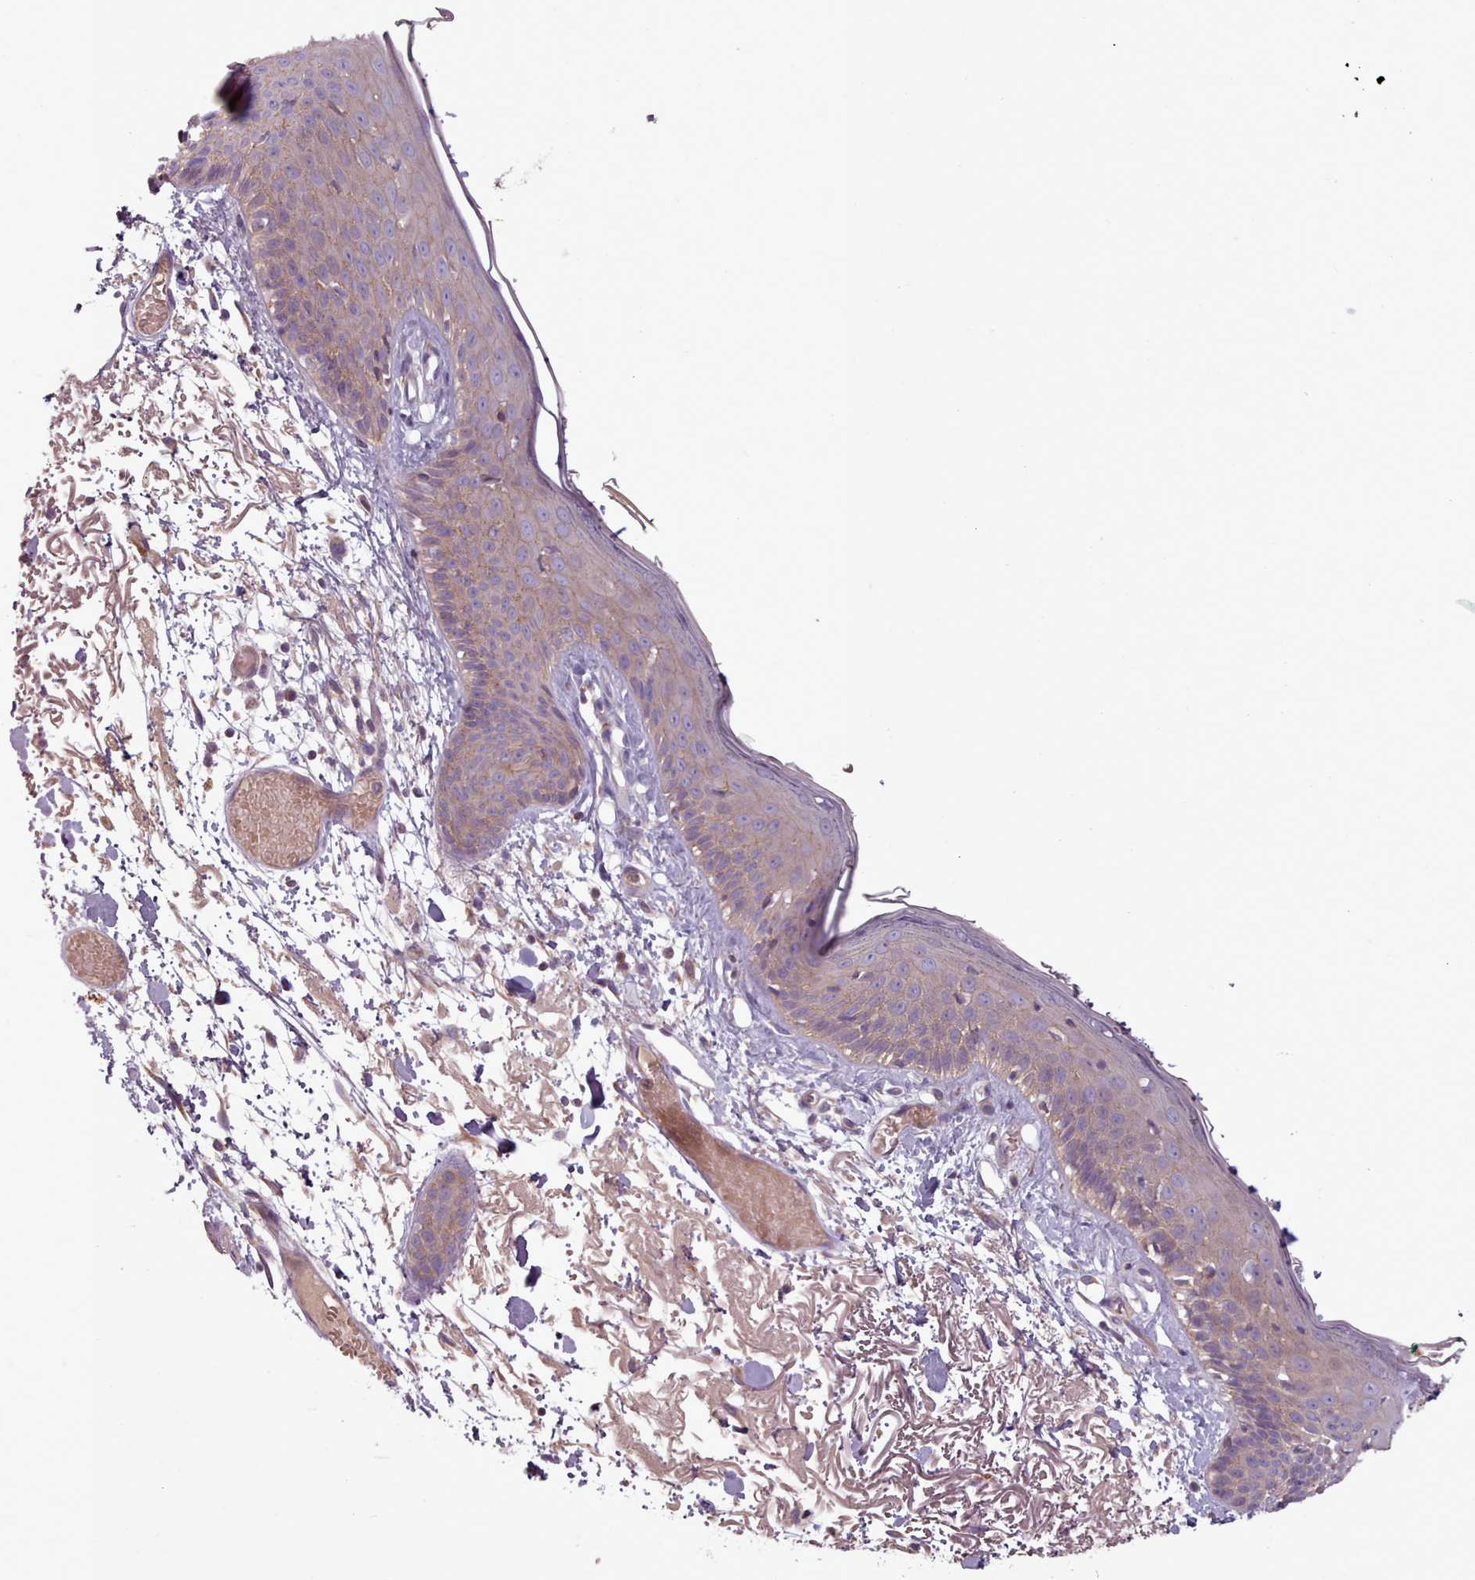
{"staining": {"intensity": "moderate", "quantity": "25%-75%", "location": "cytoplasmic/membranous"}, "tissue": "skin", "cell_type": "Fibroblasts", "image_type": "normal", "snomed": [{"axis": "morphology", "description": "Normal tissue, NOS"}, {"axis": "topography", "description": "Skin"}], "caption": "Fibroblasts reveal moderate cytoplasmic/membranous staining in approximately 25%-75% of cells in normal skin. The staining was performed using DAB (3,3'-diaminobenzidine) to visualize the protein expression in brown, while the nuclei were stained in blue with hematoxylin (Magnification: 20x).", "gene": "NT5DC2", "patient": {"sex": "male", "age": 79}}